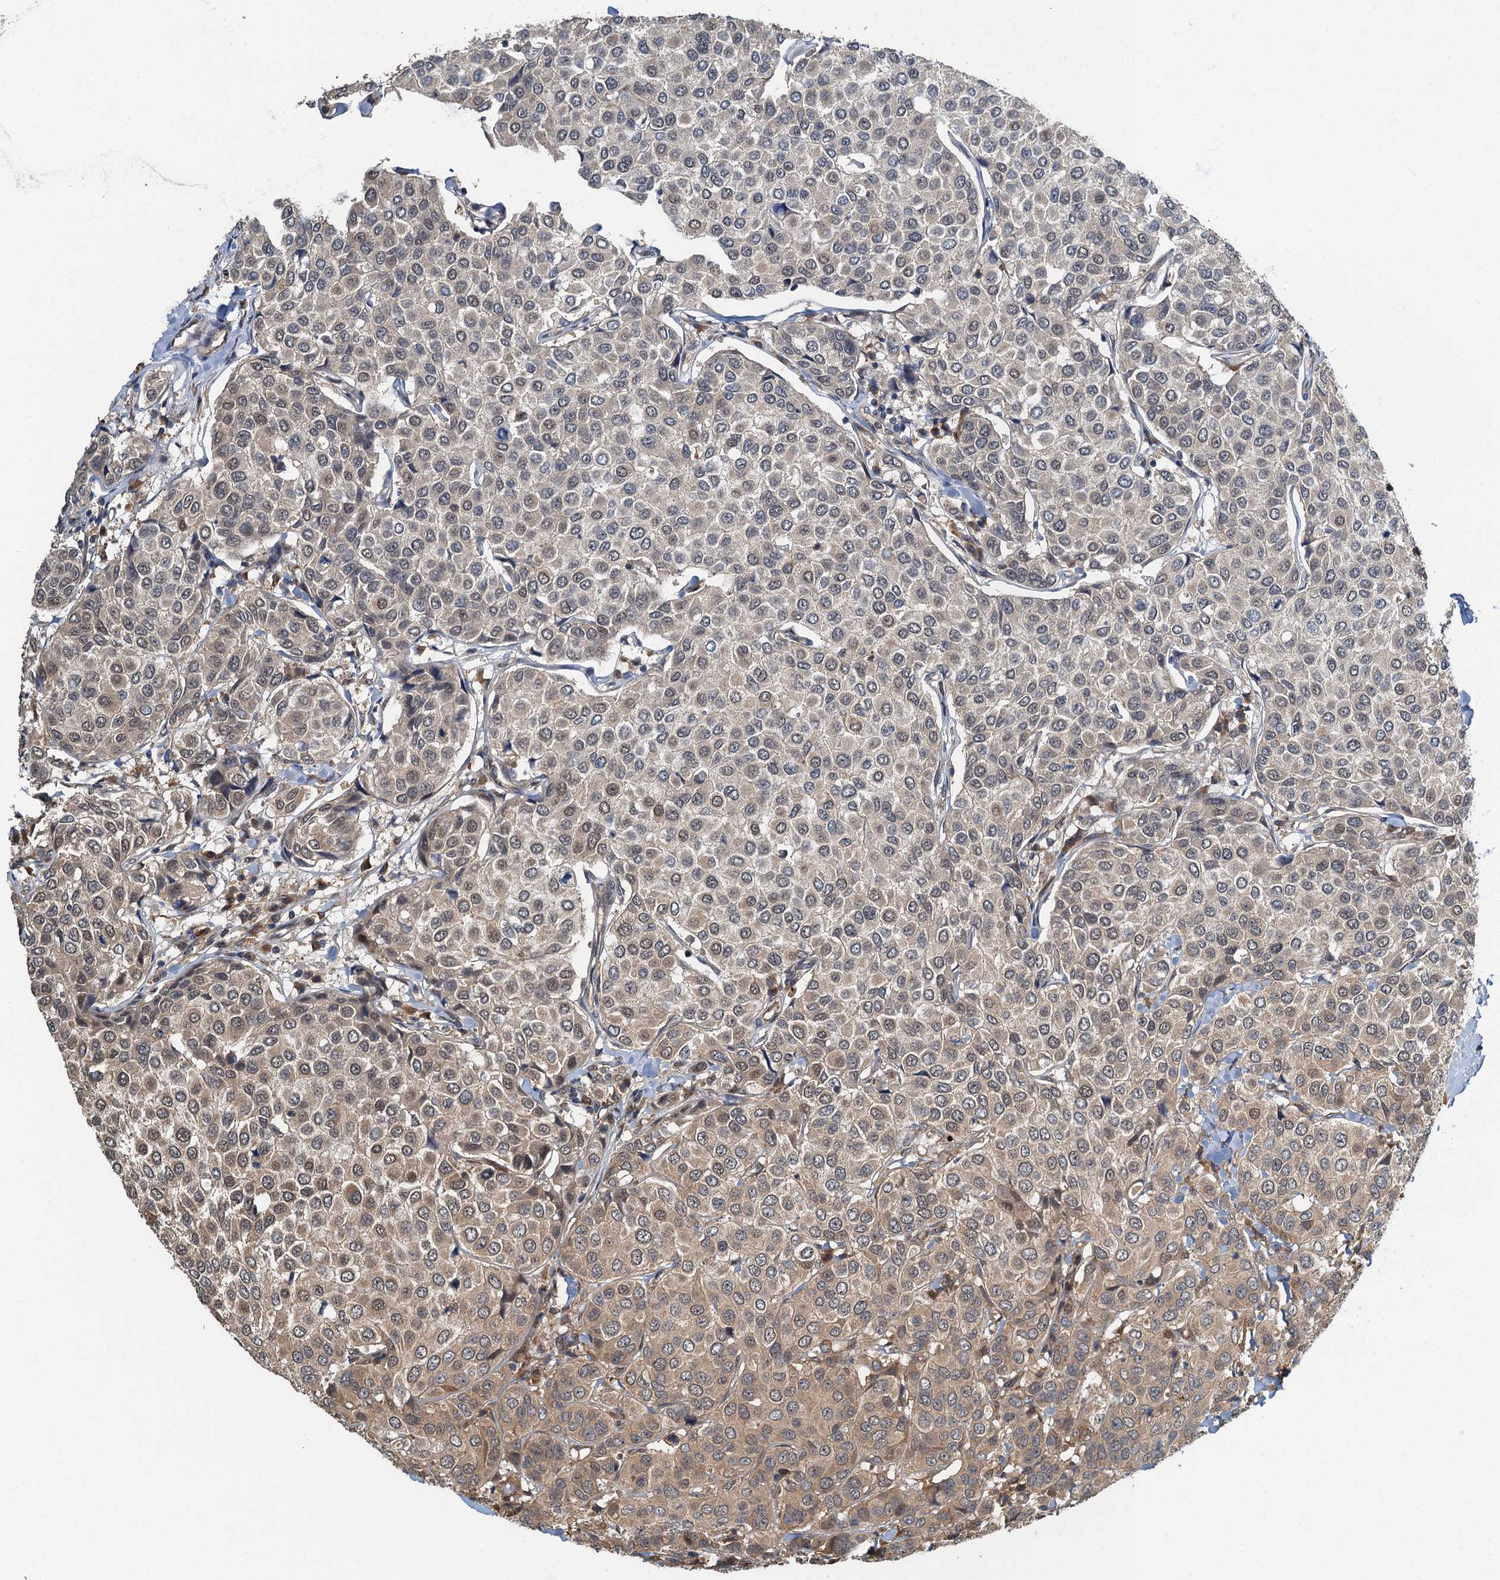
{"staining": {"intensity": "weak", "quantity": "25%-75%", "location": "cytoplasmic/membranous,nuclear"}, "tissue": "breast cancer", "cell_type": "Tumor cells", "image_type": "cancer", "snomed": [{"axis": "morphology", "description": "Duct carcinoma"}, {"axis": "topography", "description": "Breast"}], "caption": "Immunohistochemistry (IHC) staining of breast intraductal carcinoma, which displays low levels of weak cytoplasmic/membranous and nuclear staining in approximately 25%-75% of tumor cells indicating weak cytoplasmic/membranous and nuclear protein expression. The staining was performed using DAB (3,3'-diaminobenzidine) (brown) for protein detection and nuclei were counterstained in hematoxylin (blue).", "gene": "TBCK", "patient": {"sex": "female", "age": 55}}